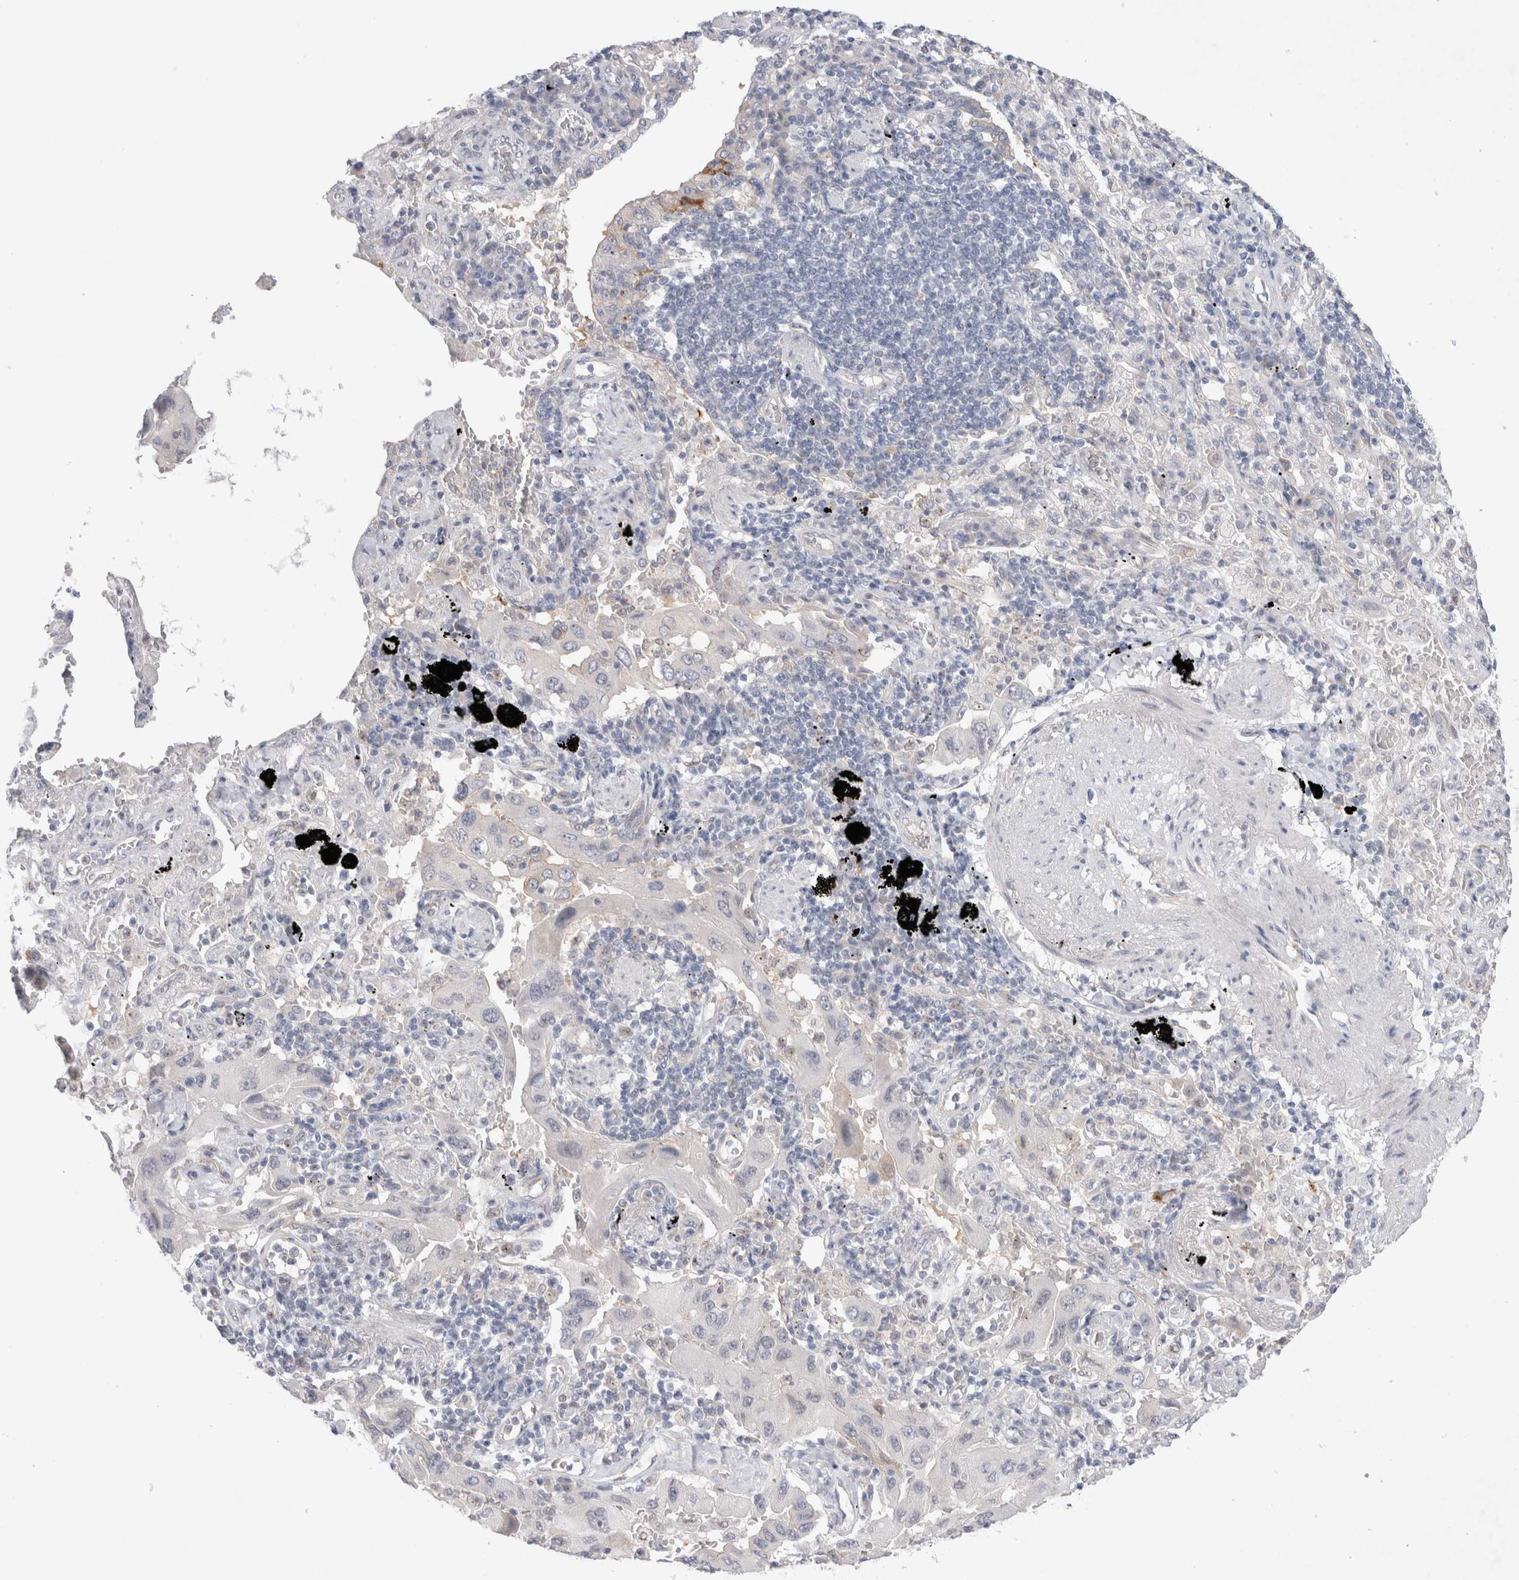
{"staining": {"intensity": "negative", "quantity": "none", "location": "none"}, "tissue": "lung cancer", "cell_type": "Tumor cells", "image_type": "cancer", "snomed": [{"axis": "morphology", "description": "Adenocarcinoma, NOS"}, {"axis": "topography", "description": "Lung"}], "caption": "Immunohistochemistry (IHC) histopathology image of neoplastic tissue: human adenocarcinoma (lung) stained with DAB demonstrates no significant protein positivity in tumor cells.", "gene": "BICD2", "patient": {"sex": "female", "age": 65}}